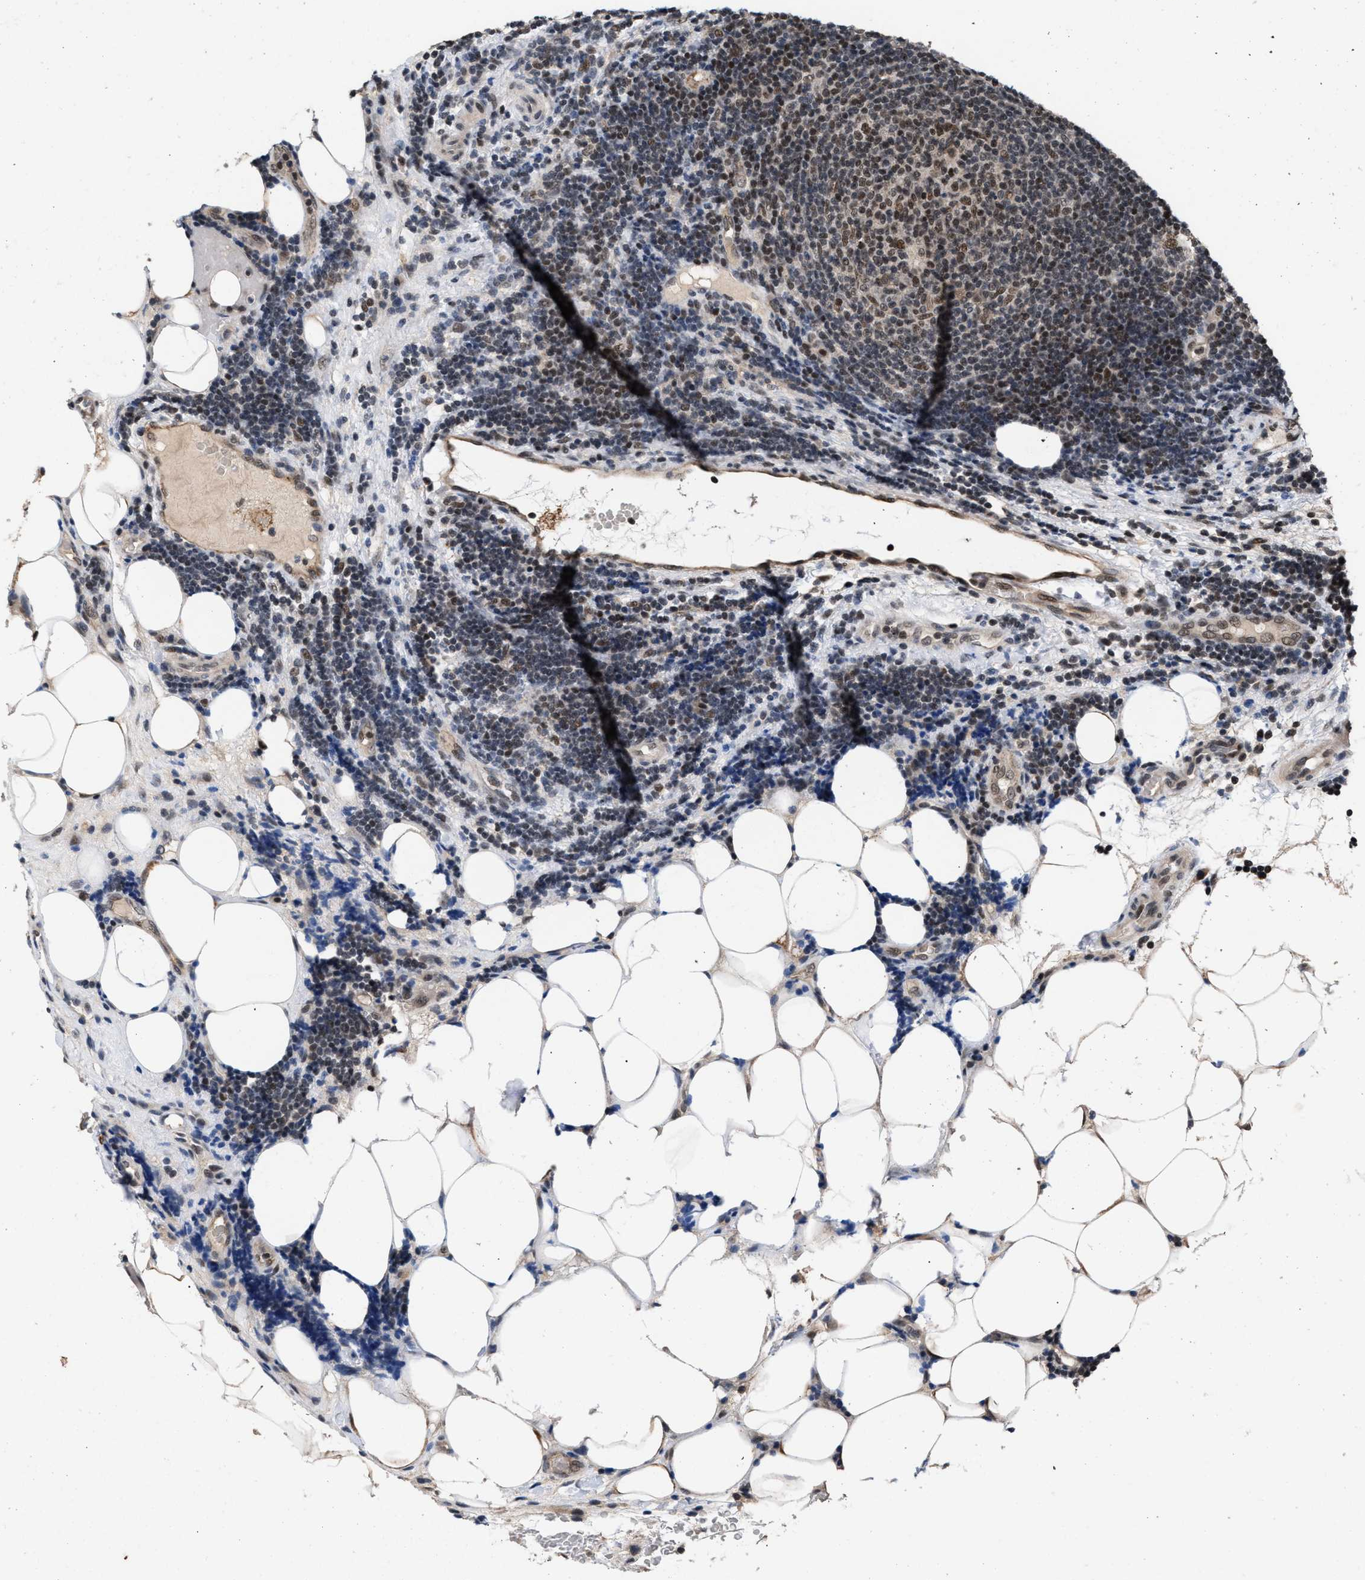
{"staining": {"intensity": "moderate", "quantity": "<25%", "location": "nuclear"}, "tissue": "lymphoma", "cell_type": "Tumor cells", "image_type": "cancer", "snomed": [{"axis": "morphology", "description": "Malignant lymphoma, non-Hodgkin's type, Low grade"}, {"axis": "topography", "description": "Lymph node"}], "caption": "Immunohistochemical staining of malignant lymphoma, non-Hodgkin's type (low-grade) exhibits low levels of moderate nuclear positivity in about <25% of tumor cells.", "gene": "C9orf78", "patient": {"sex": "male", "age": 83}}